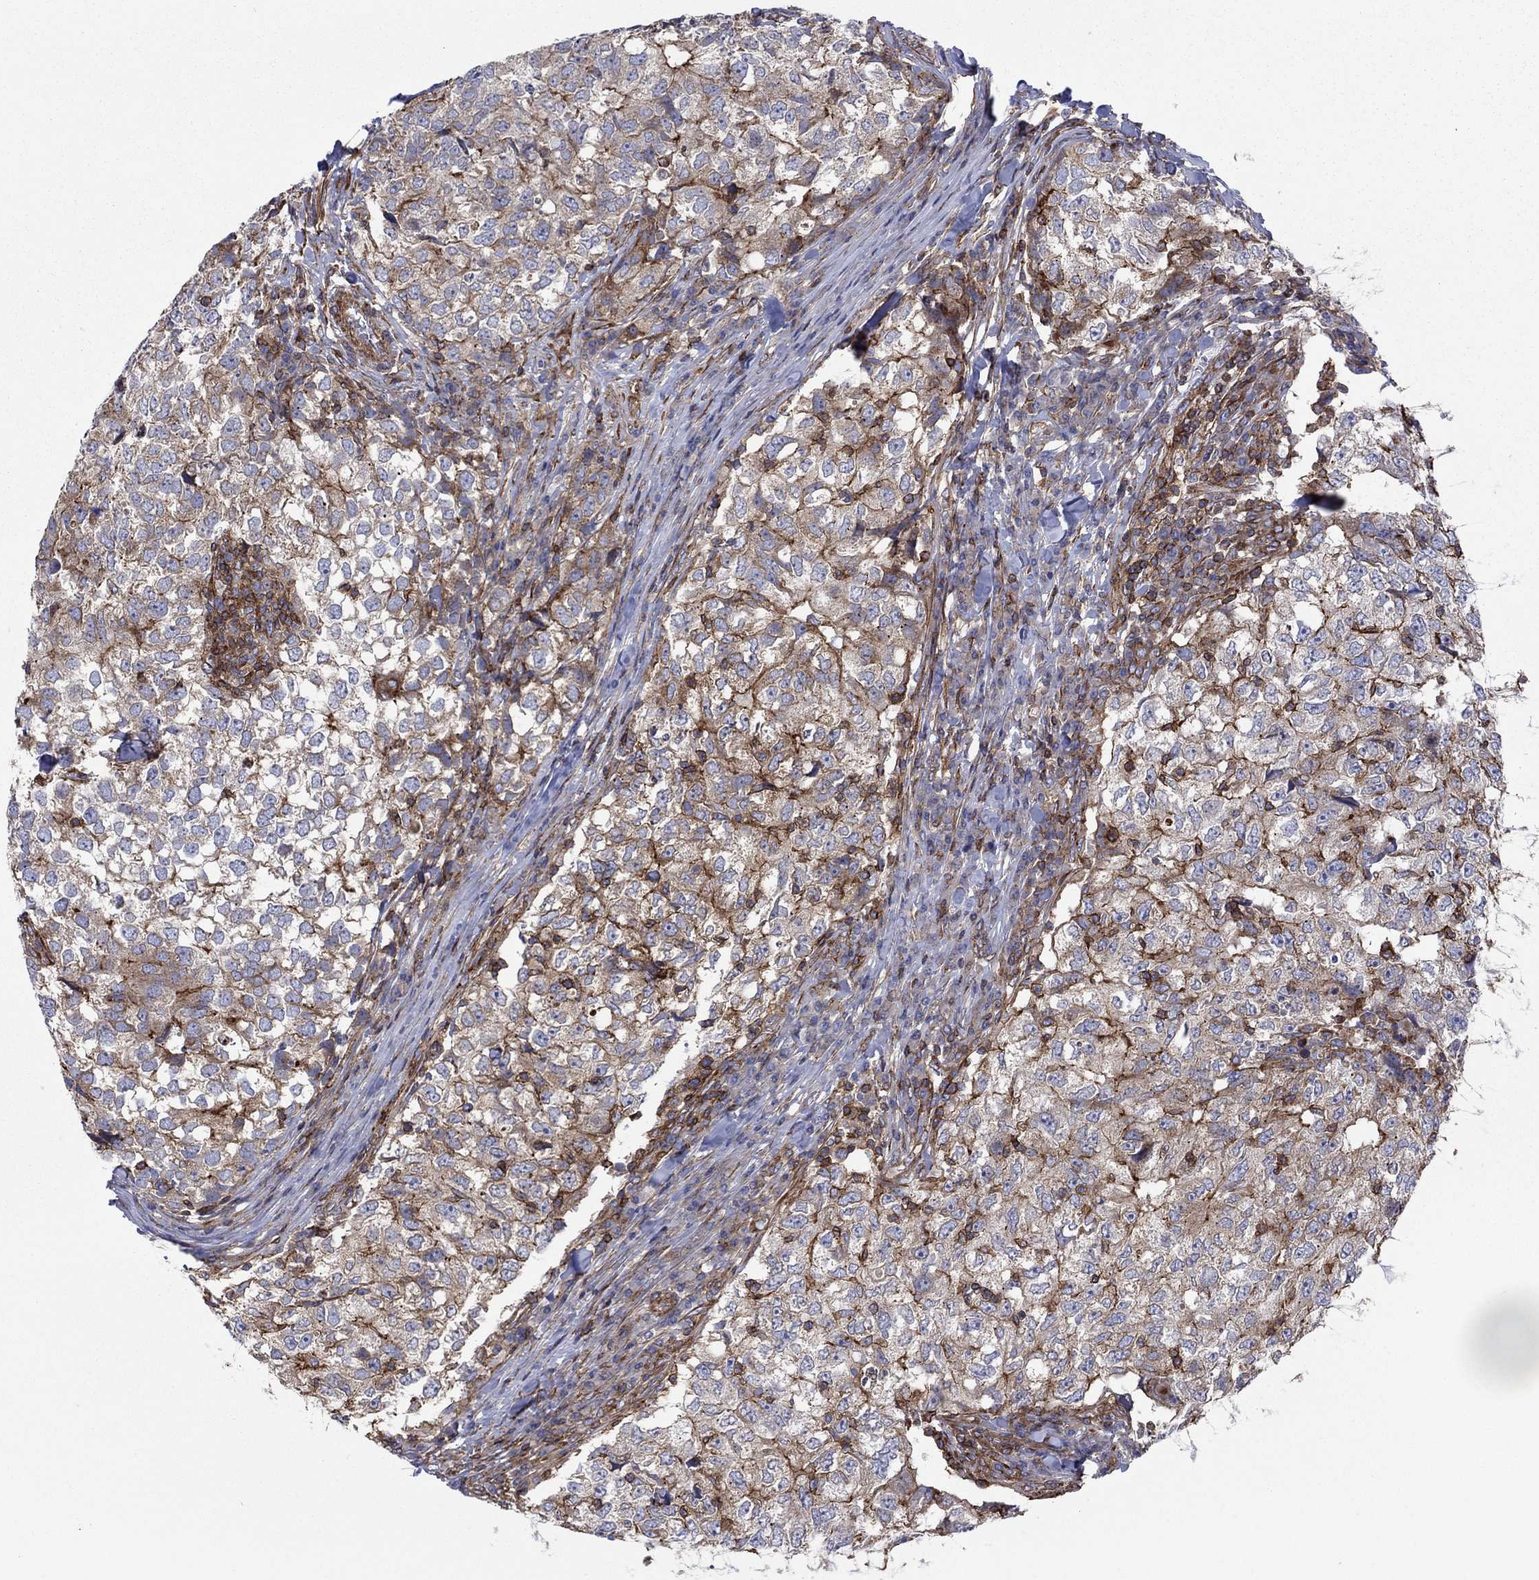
{"staining": {"intensity": "strong", "quantity": "<25%", "location": "cytoplasmic/membranous"}, "tissue": "breast cancer", "cell_type": "Tumor cells", "image_type": "cancer", "snomed": [{"axis": "morphology", "description": "Duct carcinoma"}, {"axis": "topography", "description": "Breast"}], "caption": "Human infiltrating ductal carcinoma (breast) stained with a brown dye exhibits strong cytoplasmic/membranous positive positivity in approximately <25% of tumor cells.", "gene": "PAG1", "patient": {"sex": "female", "age": 30}}